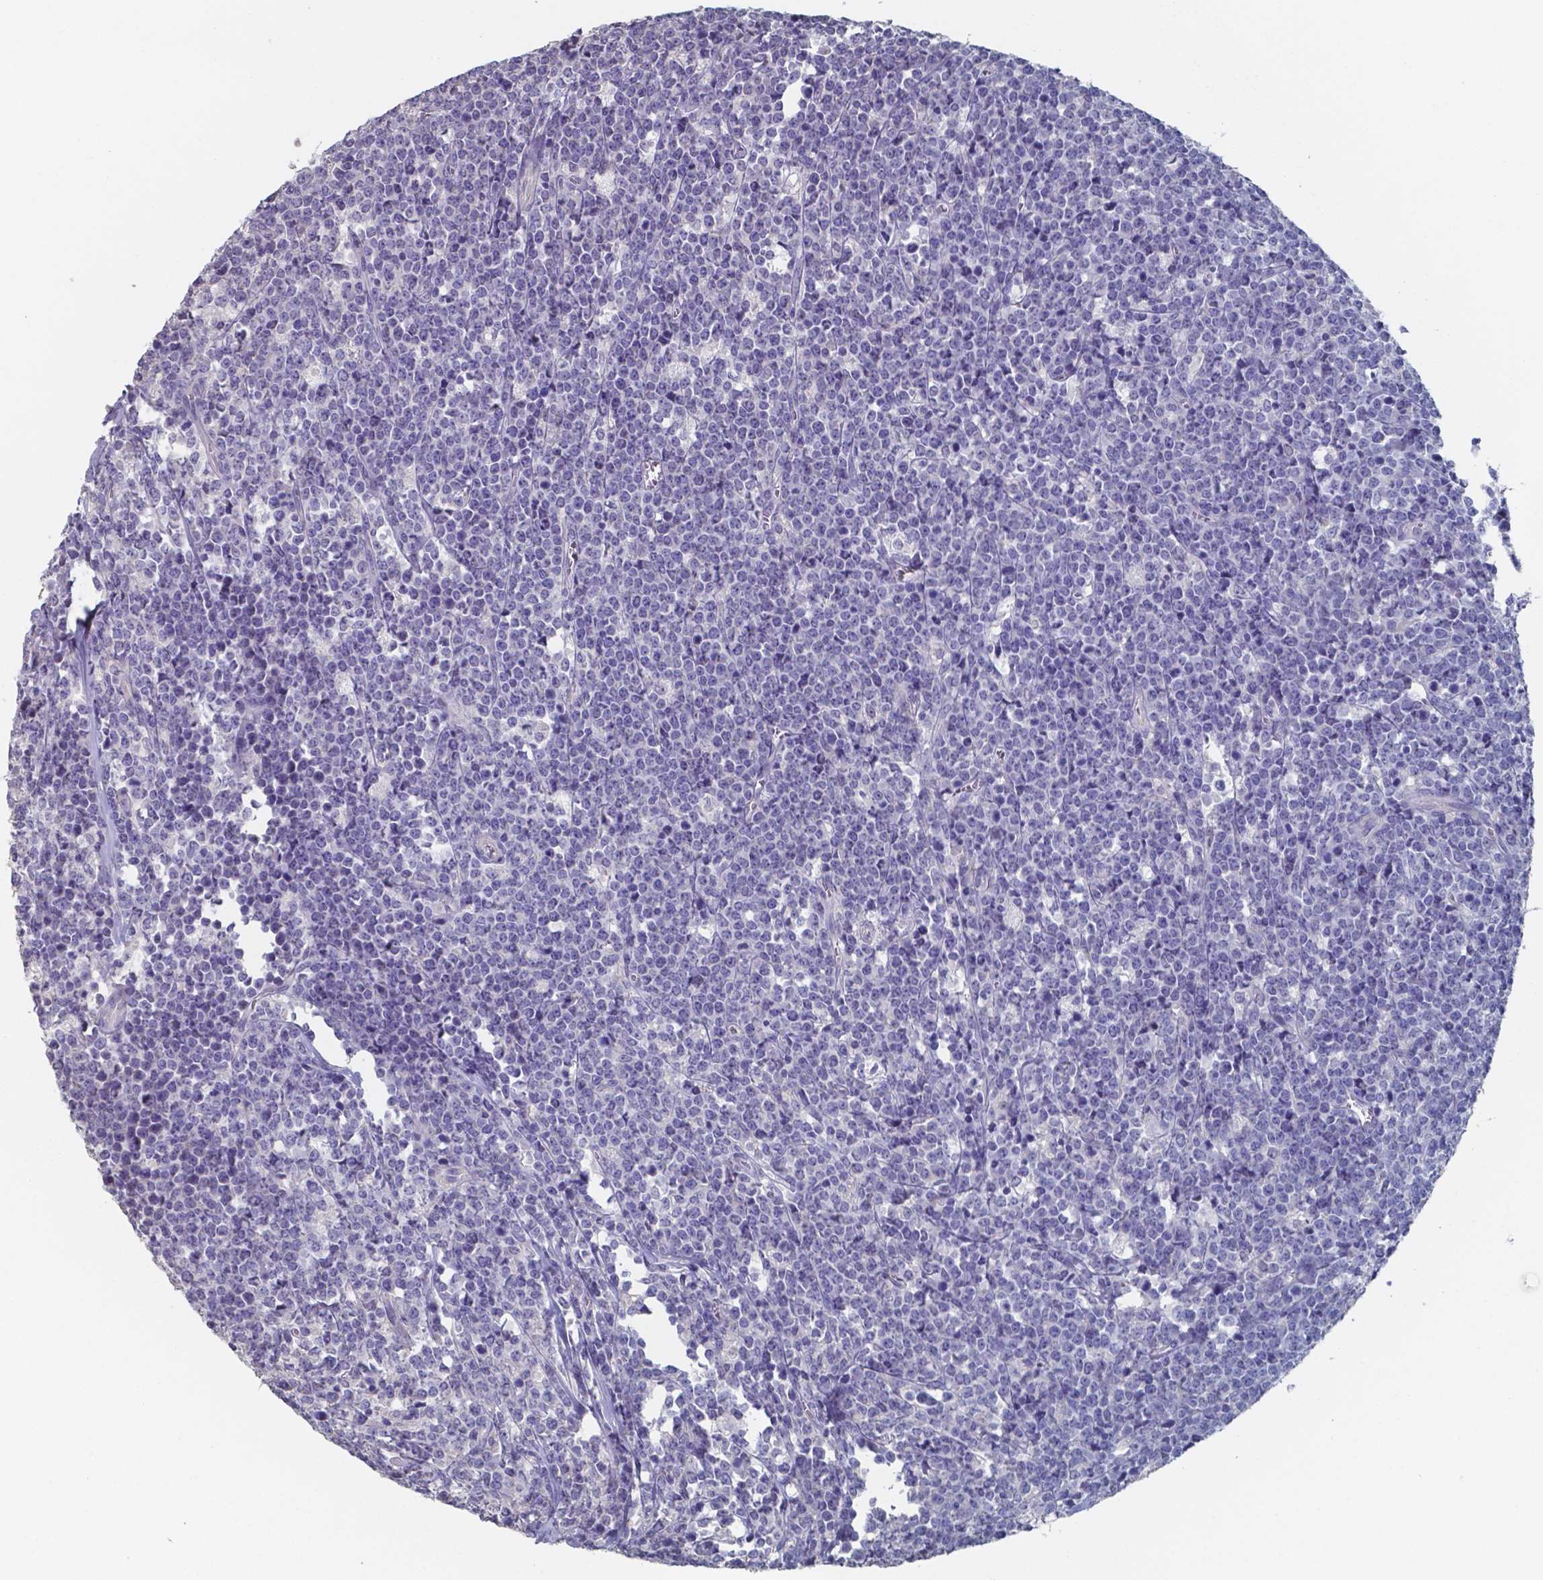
{"staining": {"intensity": "negative", "quantity": "none", "location": "none"}, "tissue": "lymphoma", "cell_type": "Tumor cells", "image_type": "cancer", "snomed": [{"axis": "morphology", "description": "Malignant lymphoma, non-Hodgkin's type, High grade"}, {"axis": "topography", "description": "Small intestine"}], "caption": "Immunohistochemical staining of high-grade malignant lymphoma, non-Hodgkin's type shows no significant staining in tumor cells.", "gene": "FOXJ1", "patient": {"sex": "female", "age": 56}}